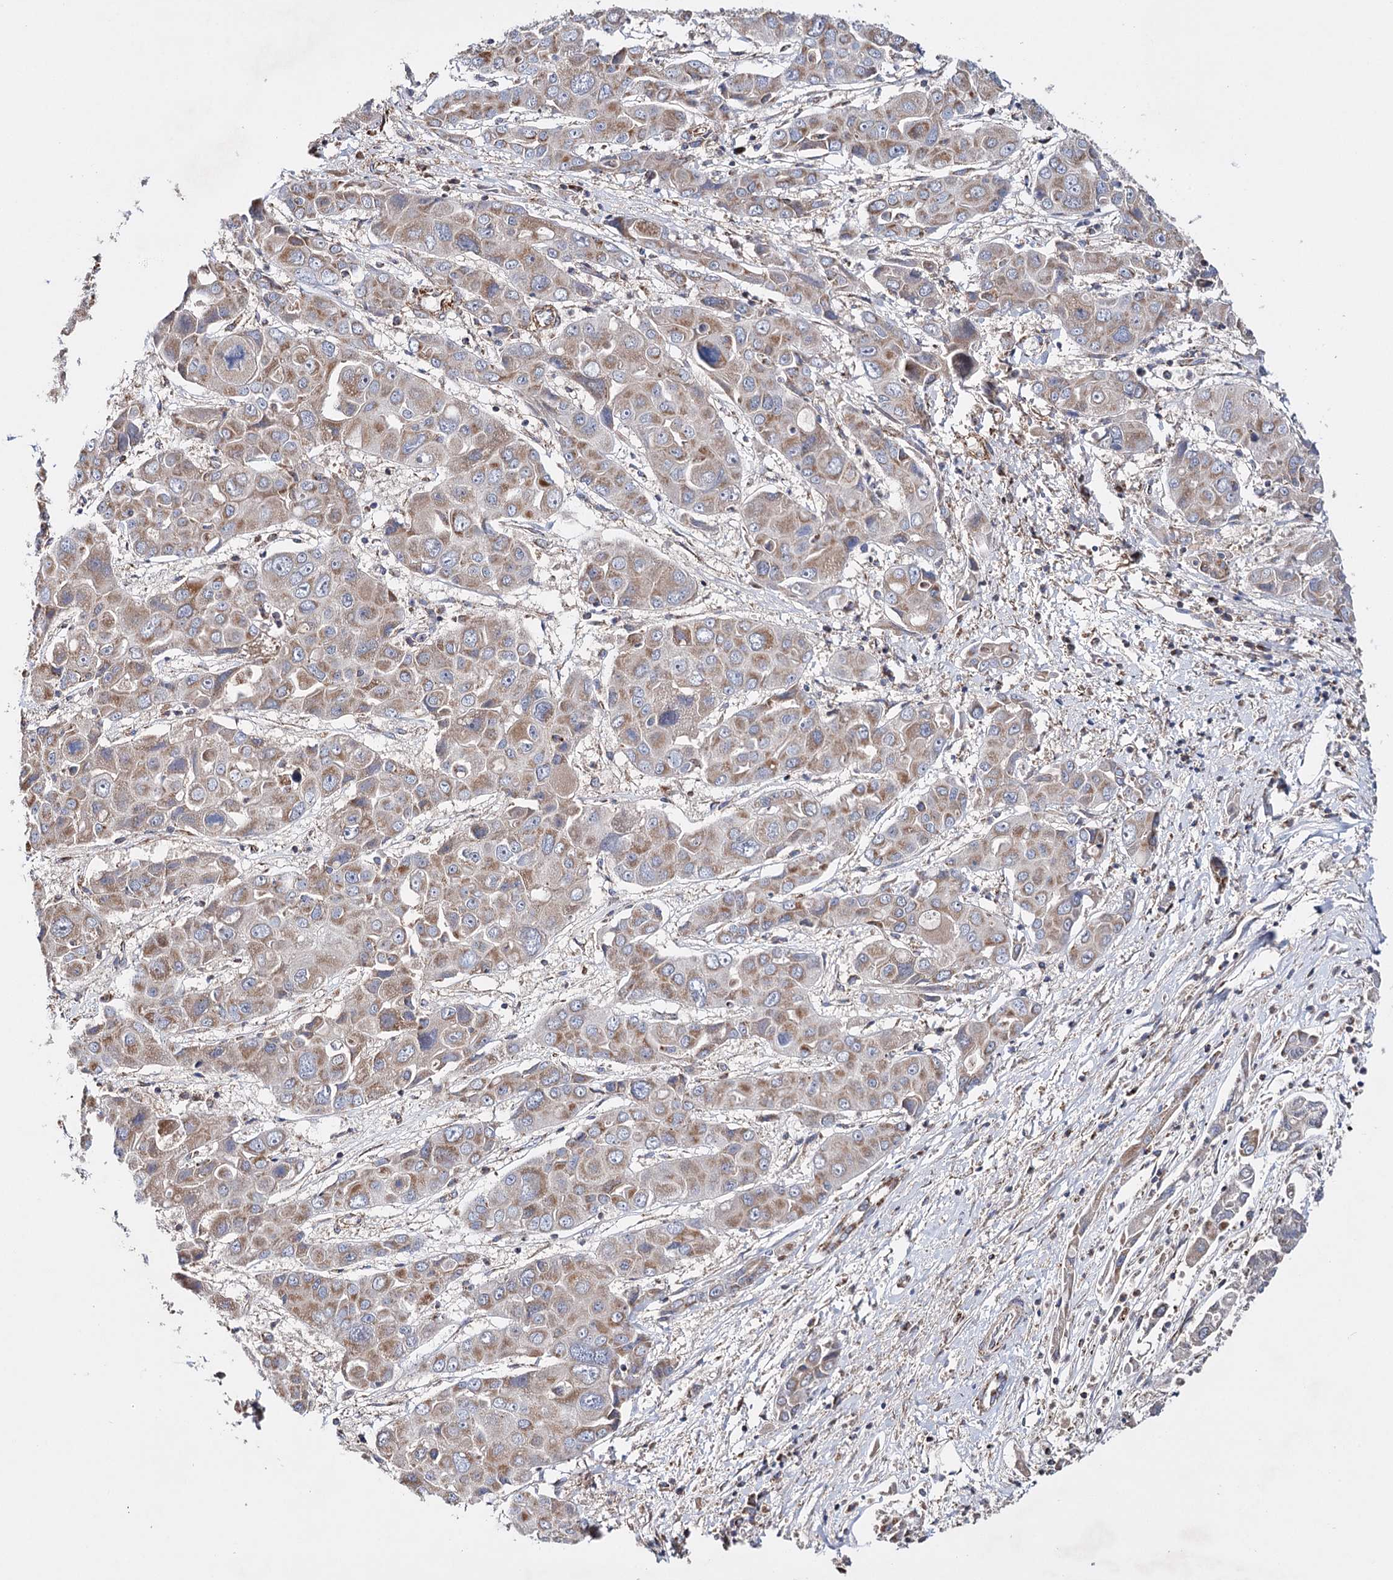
{"staining": {"intensity": "weak", "quantity": ">75%", "location": "cytoplasmic/membranous"}, "tissue": "liver cancer", "cell_type": "Tumor cells", "image_type": "cancer", "snomed": [{"axis": "morphology", "description": "Cholangiocarcinoma"}, {"axis": "topography", "description": "Liver"}], "caption": "A brown stain labels weak cytoplasmic/membranous staining of a protein in liver cancer (cholangiocarcinoma) tumor cells.", "gene": "CFAP46", "patient": {"sex": "male", "age": 67}}